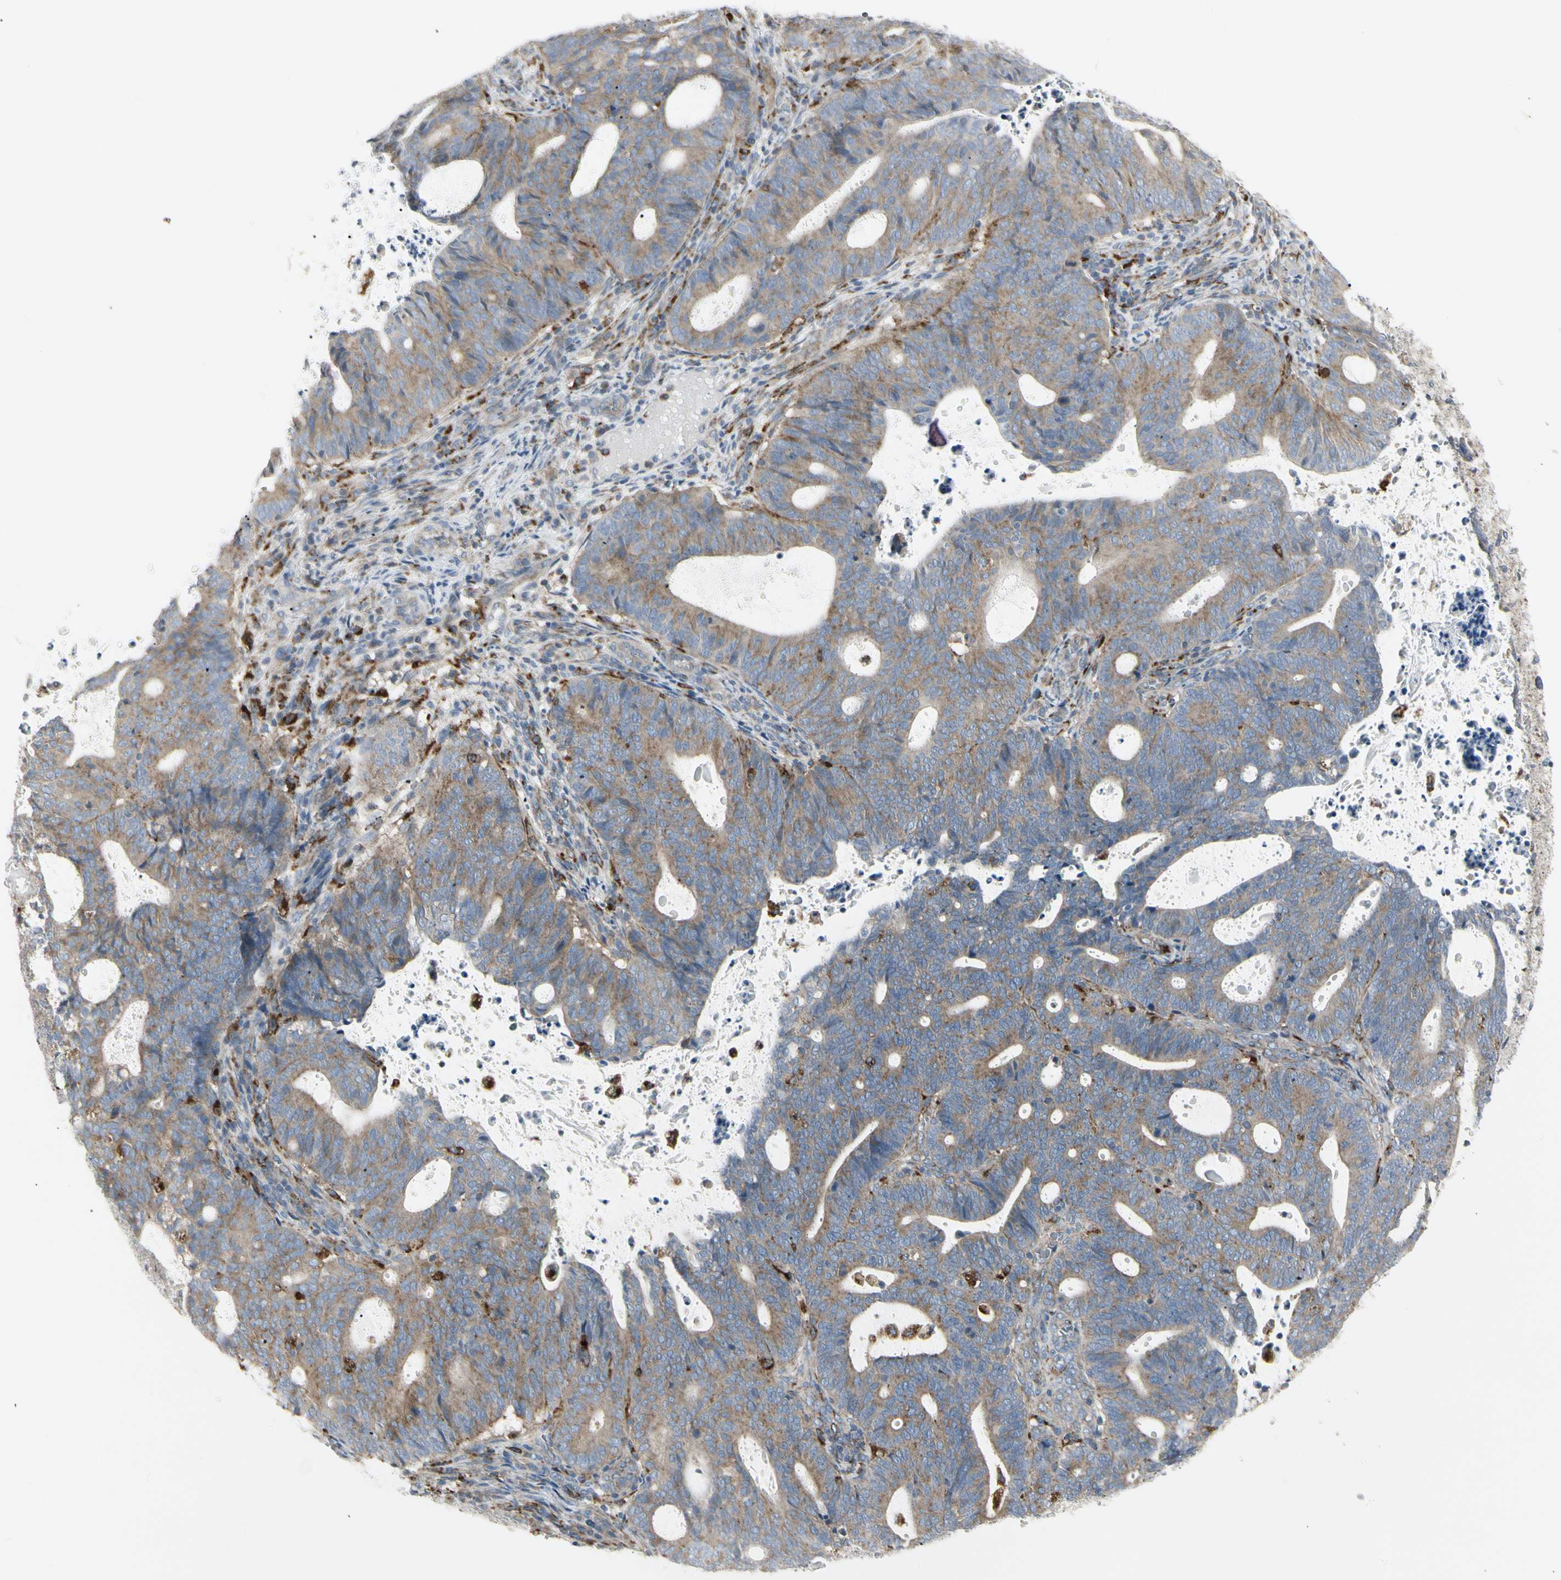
{"staining": {"intensity": "moderate", "quantity": ">75%", "location": "cytoplasmic/membranous"}, "tissue": "endometrial cancer", "cell_type": "Tumor cells", "image_type": "cancer", "snomed": [{"axis": "morphology", "description": "Adenocarcinoma, NOS"}, {"axis": "topography", "description": "Uterus"}], "caption": "The photomicrograph reveals a brown stain indicating the presence of a protein in the cytoplasmic/membranous of tumor cells in endometrial cancer.", "gene": "ATP6V1B2", "patient": {"sex": "female", "age": 83}}